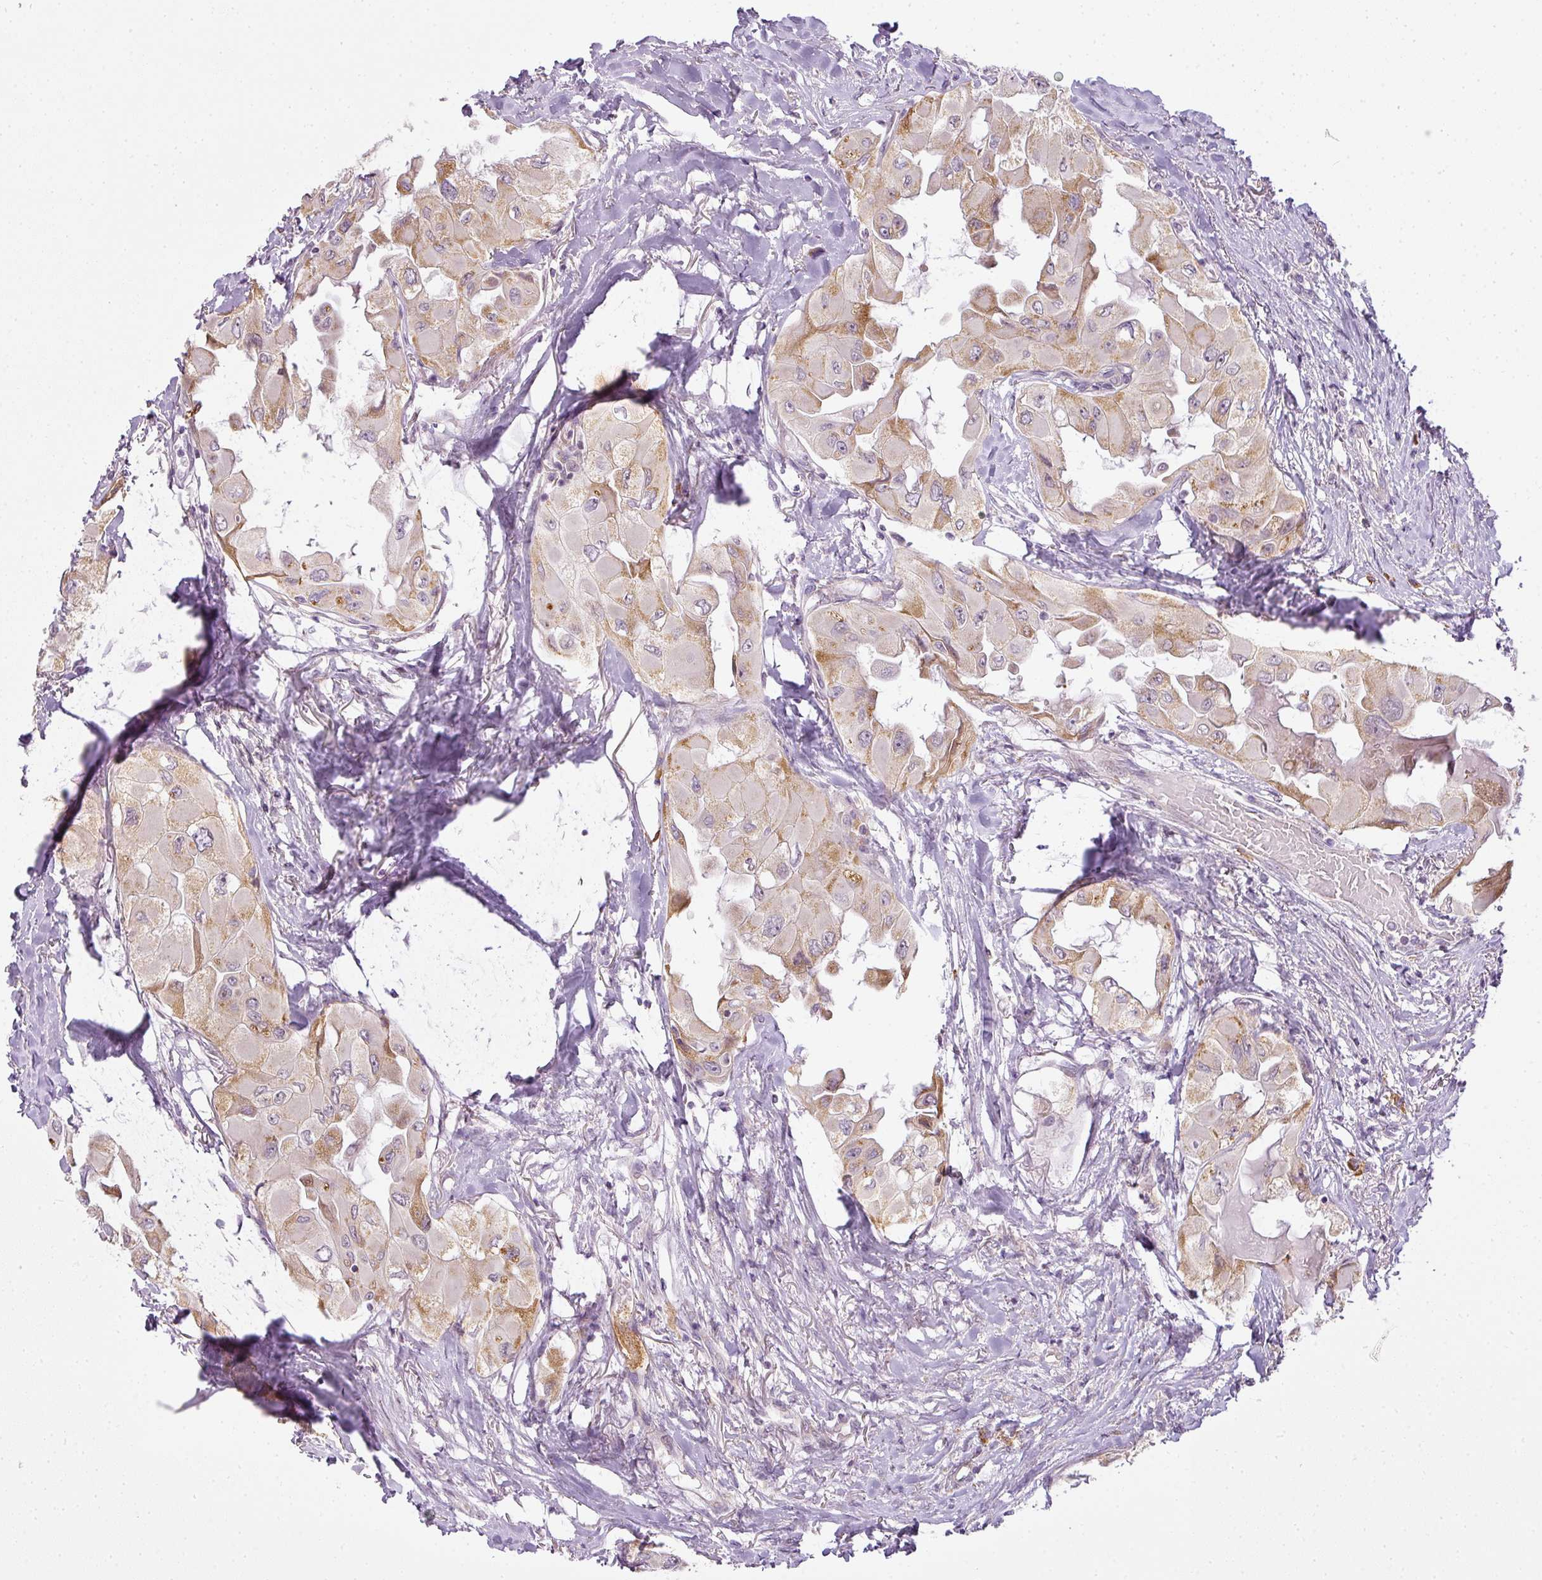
{"staining": {"intensity": "moderate", "quantity": ">75%", "location": "cytoplasmic/membranous"}, "tissue": "thyroid cancer", "cell_type": "Tumor cells", "image_type": "cancer", "snomed": [{"axis": "morphology", "description": "Normal tissue, NOS"}, {"axis": "morphology", "description": "Papillary adenocarcinoma, NOS"}, {"axis": "topography", "description": "Thyroid gland"}], "caption": "A medium amount of moderate cytoplasmic/membranous positivity is appreciated in approximately >75% of tumor cells in papillary adenocarcinoma (thyroid) tissue.", "gene": "LY75", "patient": {"sex": "female", "age": 59}}